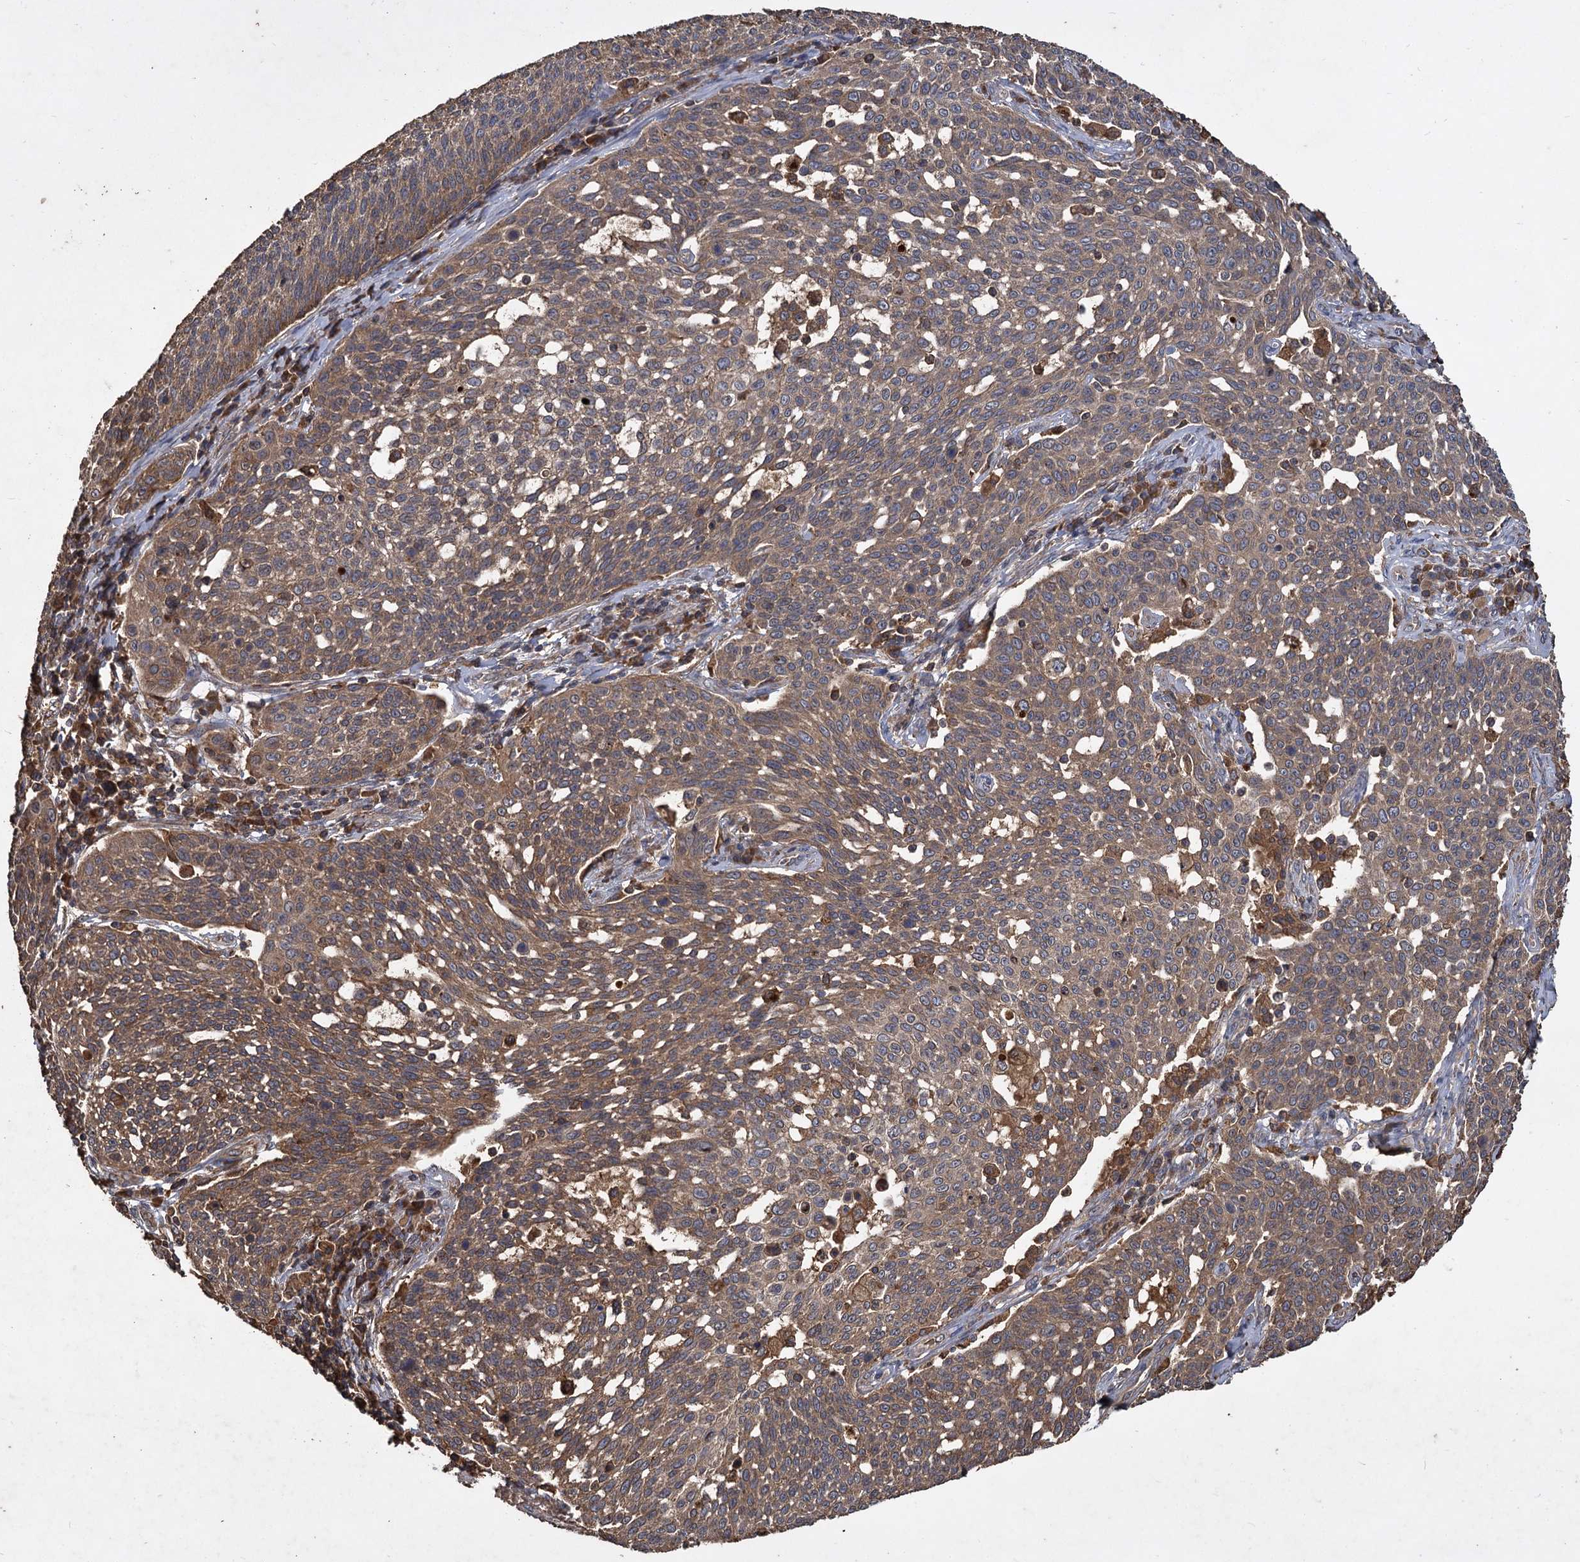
{"staining": {"intensity": "moderate", "quantity": ">75%", "location": "cytoplasmic/membranous"}, "tissue": "cervical cancer", "cell_type": "Tumor cells", "image_type": "cancer", "snomed": [{"axis": "morphology", "description": "Squamous cell carcinoma, NOS"}, {"axis": "topography", "description": "Cervix"}], "caption": "This is a micrograph of IHC staining of cervical cancer (squamous cell carcinoma), which shows moderate positivity in the cytoplasmic/membranous of tumor cells.", "gene": "GCLC", "patient": {"sex": "female", "age": 34}}